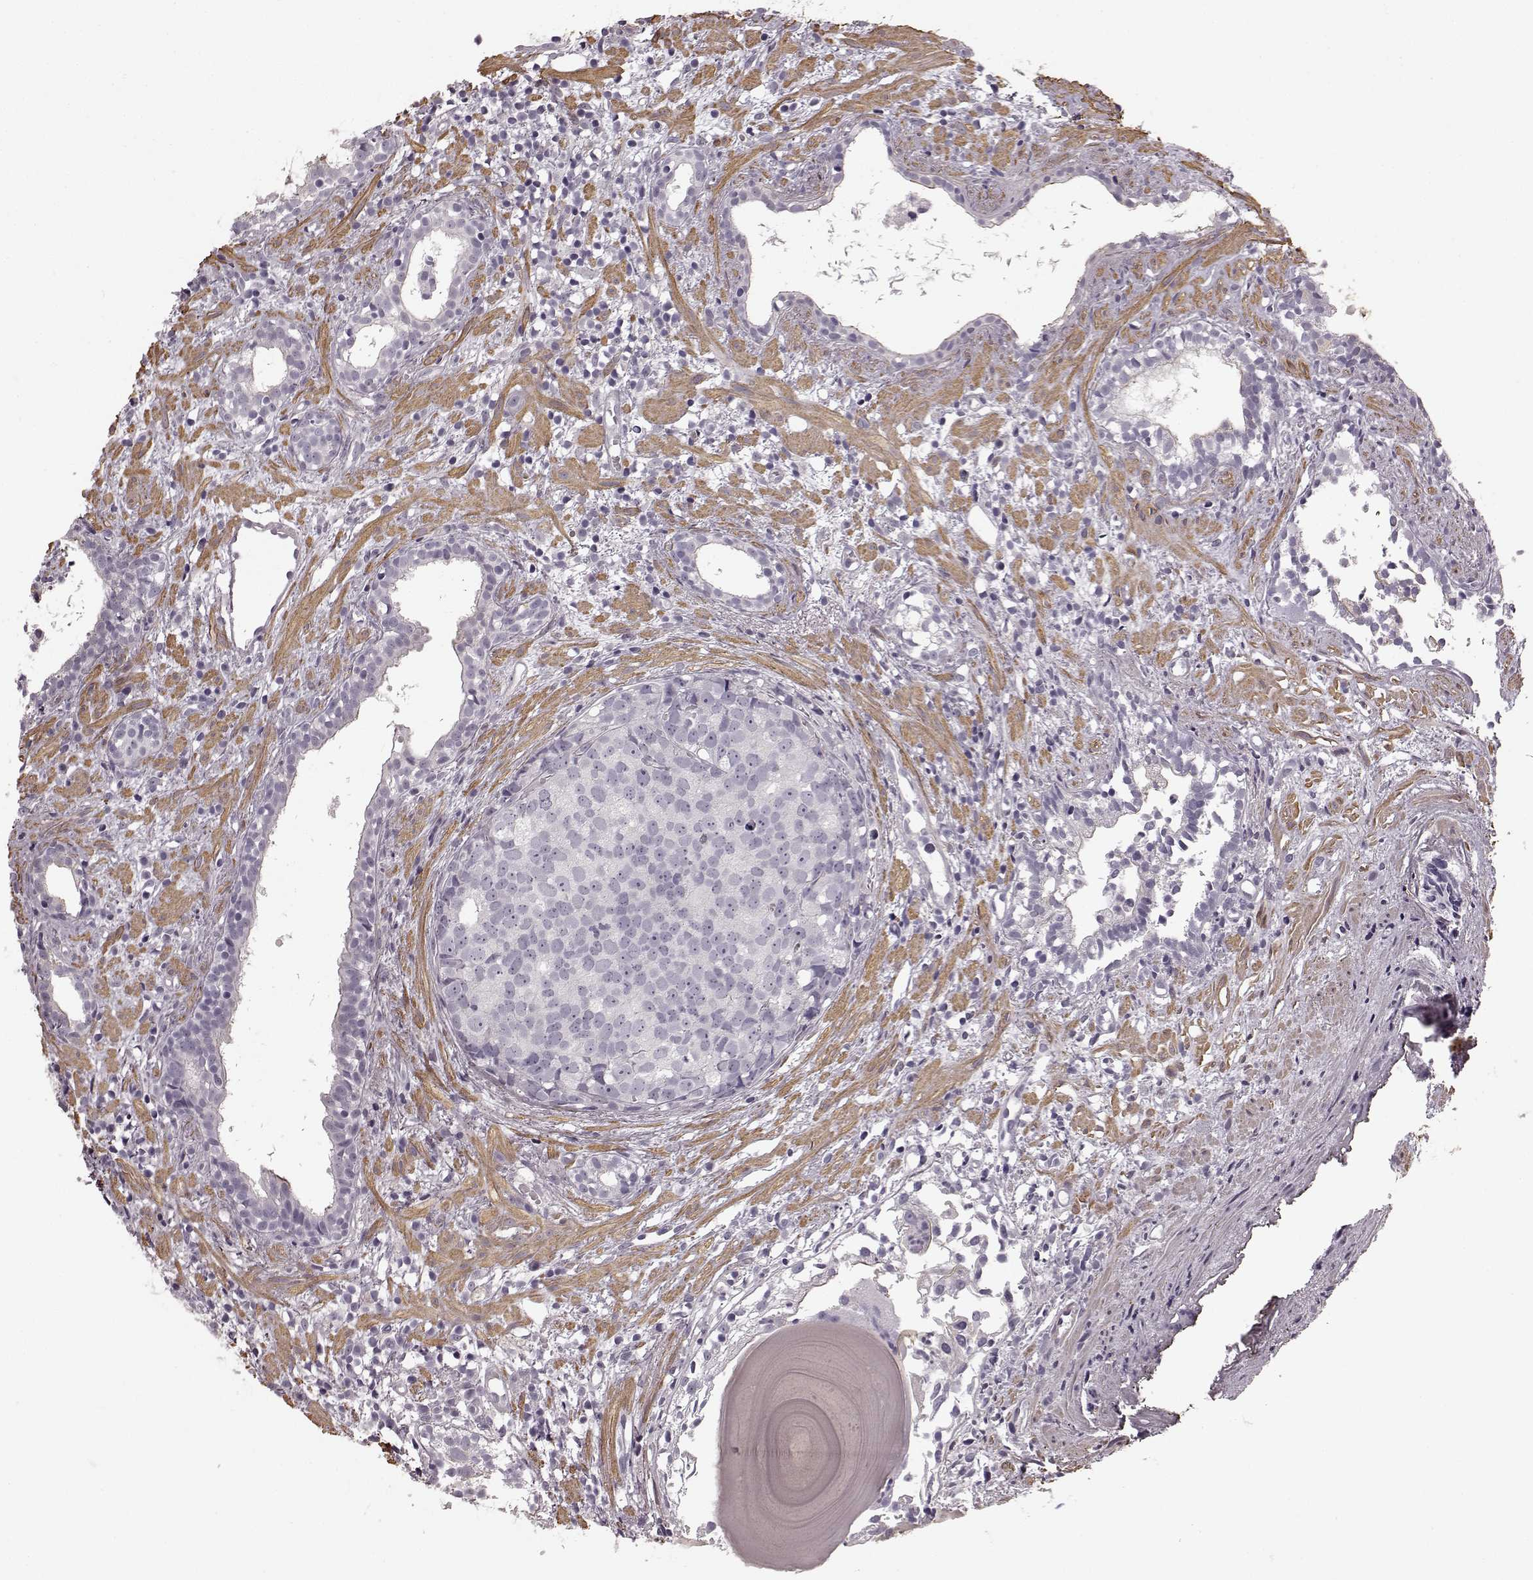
{"staining": {"intensity": "negative", "quantity": "none", "location": "none"}, "tissue": "prostate cancer", "cell_type": "Tumor cells", "image_type": "cancer", "snomed": [{"axis": "morphology", "description": "Adenocarcinoma, High grade"}, {"axis": "topography", "description": "Prostate"}], "caption": "IHC micrograph of human high-grade adenocarcinoma (prostate) stained for a protein (brown), which demonstrates no positivity in tumor cells. The staining was performed using DAB to visualize the protein expression in brown, while the nuclei were stained in blue with hematoxylin (Magnification: 20x).", "gene": "SLCO3A1", "patient": {"sex": "male", "age": 83}}